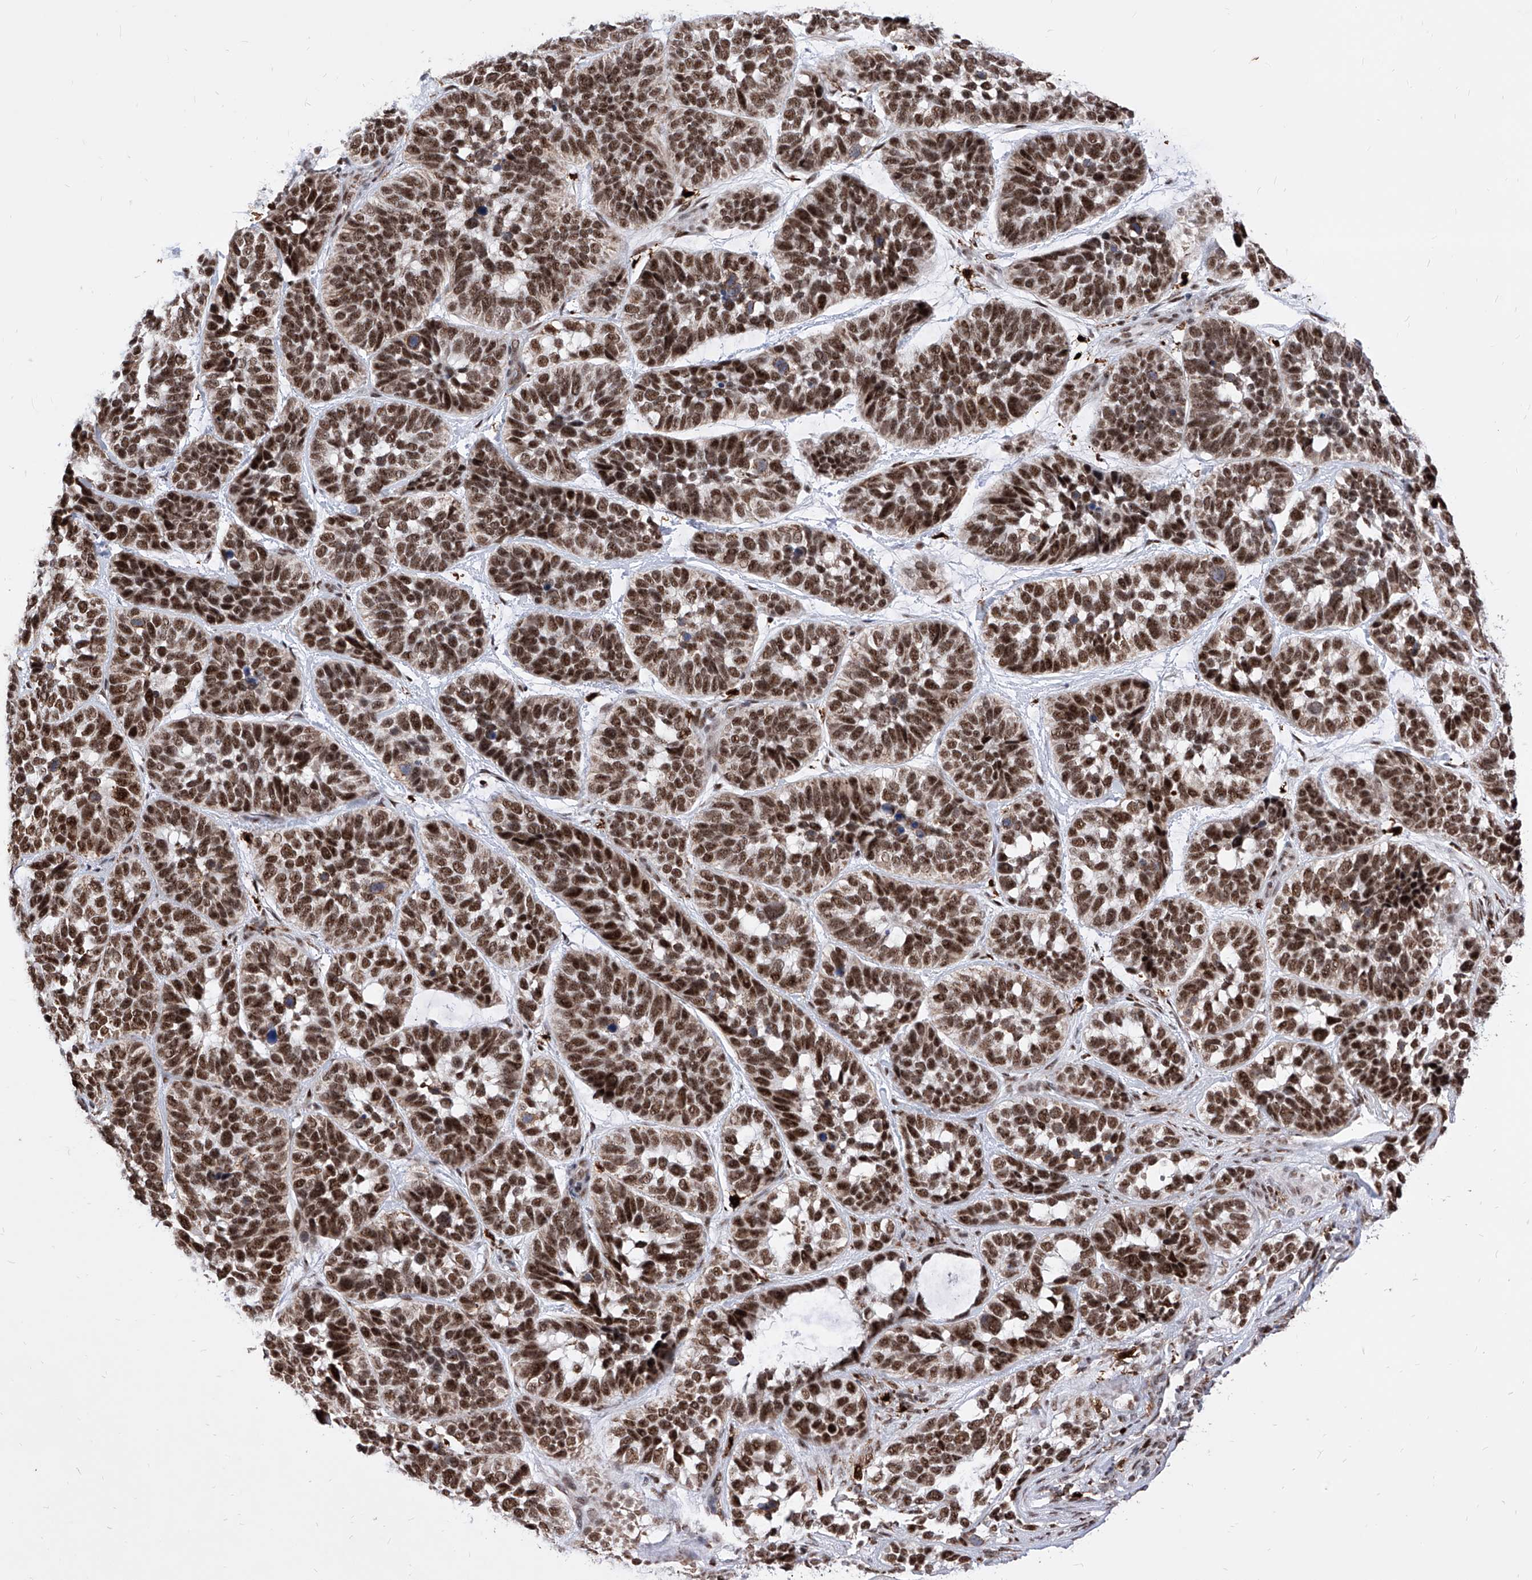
{"staining": {"intensity": "strong", "quantity": ">75%", "location": "nuclear"}, "tissue": "skin cancer", "cell_type": "Tumor cells", "image_type": "cancer", "snomed": [{"axis": "morphology", "description": "Basal cell carcinoma"}, {"axis": "topography", "description": "Skin"}], "caption": "Tumor cells show high levels of strong nuclear staining in about >75% of cells in human basal cell carcinoma (skin).", "gene": "PHF5A", "patient": {"sex": "male", "age": 62}}